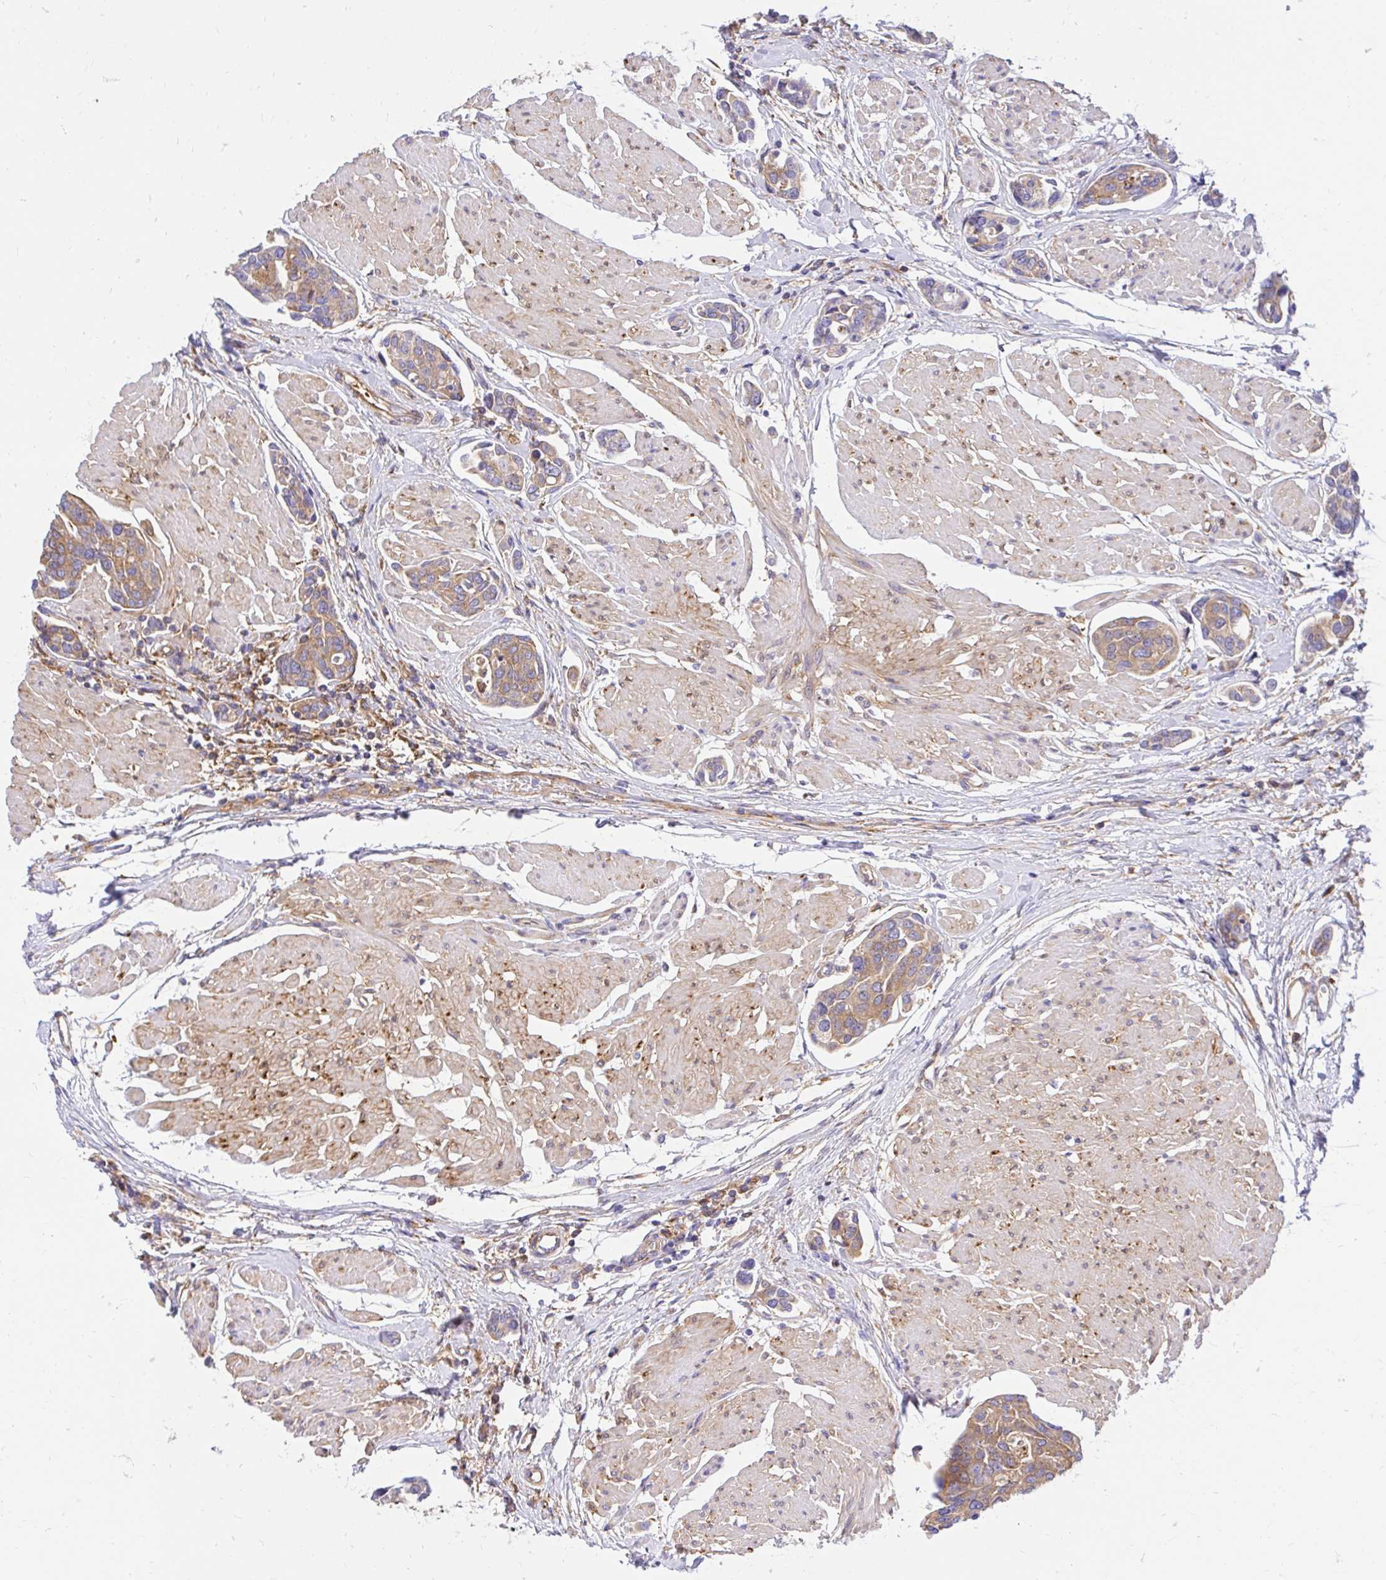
{"staining": {"intensity": "moderate", "quantity": "25%-75%", "location": "cytoplasmic/membranous"}, "tissue": "urothelial cancer", "cell_type": "Tumor cells", "image_type": "cancer", "snomed": [{"axis": "morphology", "description": "Urothelial carcinoma, High grade"}, {"axis": "topography", "description": "Urinary bladder"}], "caption": "Immunohistochemistry (IHC) staining of urothelial cancer, which demonstrates medium levels of moderate cytoplasmic/membranous expression in approximately 25%-75% of tumor cells indicating moderate cytoplasmic/membranous protein staining. The staining was performed using DAB (3,3'-diaminobenzidine) (brown) for protein detection and nuclei were counterstained in hematoxylin (blue).", "gene": "ABCB10", "patient": {"sex": "male", "age": 78}}